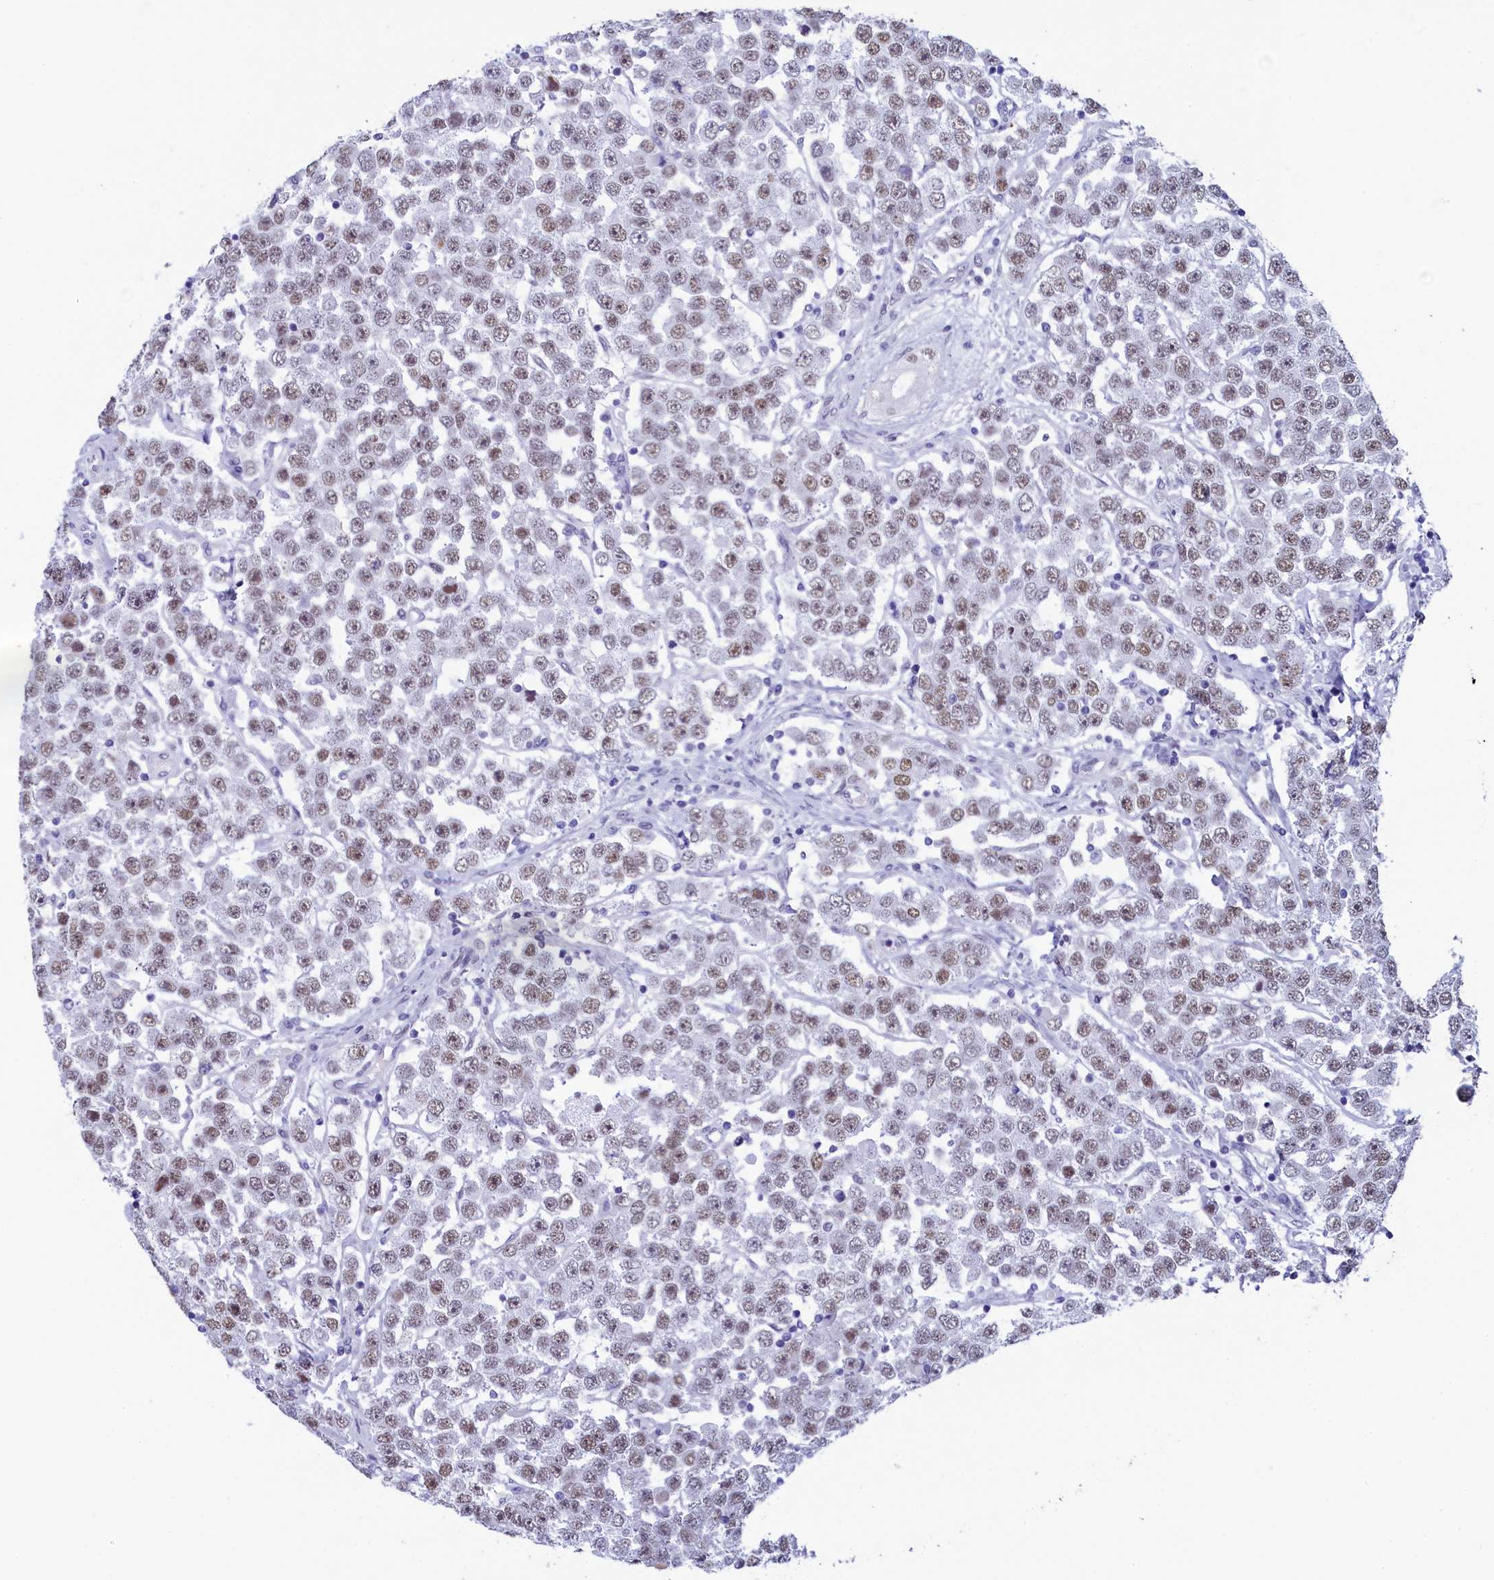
{"staining": {"intensity": "moderate", "quantity": ">75%", "location": "nuclear"}, "tissue": "testis cancer", "cell_type": "Tumor cells", "image_type": "cancer", "snomed": [{"axis": "morphology", "description": "Seminoma, NOS"}, {"axis": "topography", "description": "Testis"}], "caption": "A medium amount of moderate nuclear positivity is identified in about >75% of tumor cells in testis cancer (seminoma) tissue.", "gene": "SUGP2", "patient": {"sex": "male", "age": 28}}